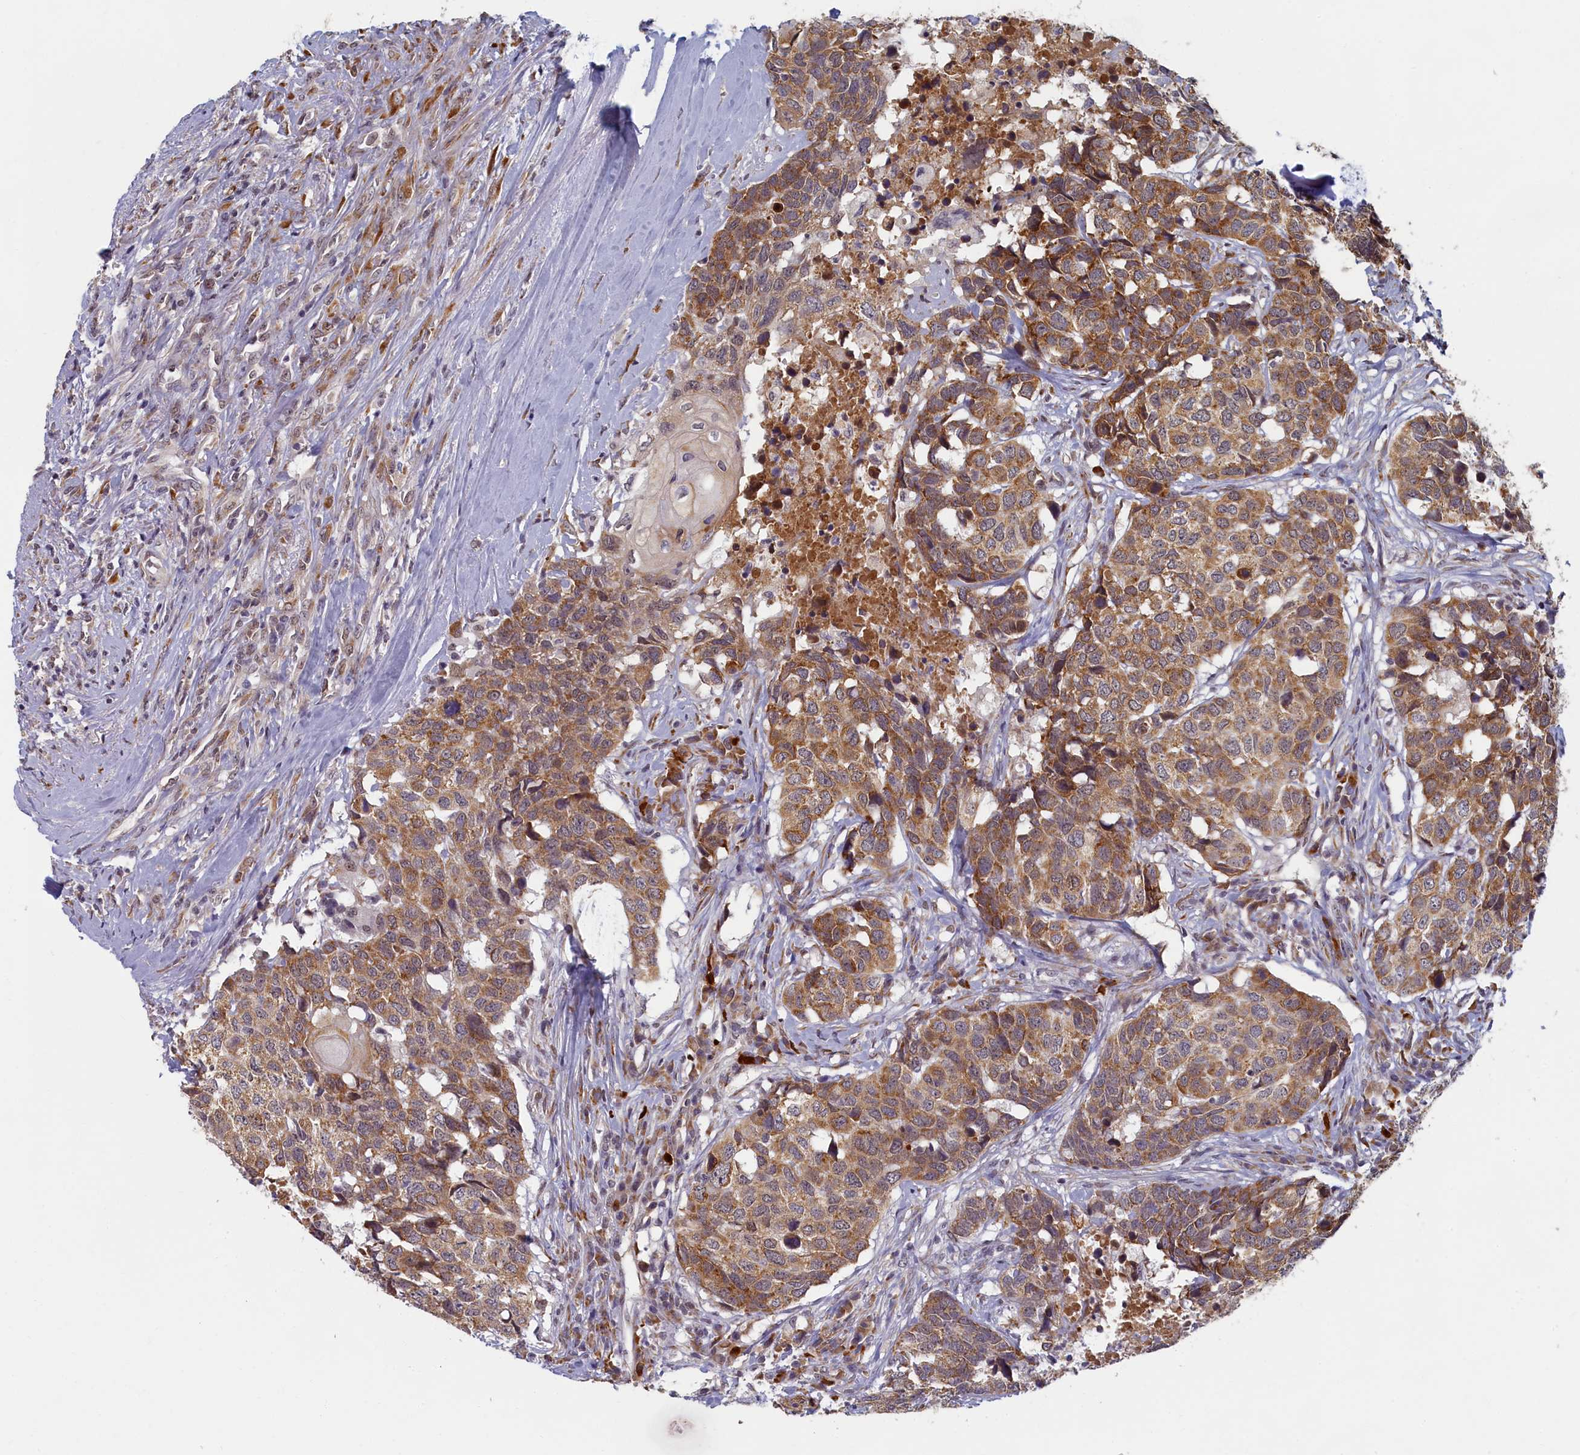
{"staining": {"intensity": "moderate", "quantity": ">75%", "location": "cytoplasmic/membranous"}, "tissue": "head and neck cancer", "cell_type": "Tumor cells", "image_type": "cancer", "snomed": [{"axis": "morphology", "description": "Squamous cell carcinoma, NOS"}, {"axis": "topography", "description": "Head-Neck"}], "caption": "There is medium levels of moderate cytoplasmic/membranous staining in tumor cells of head and neck squamous cell carcinoma, as demonstrated by immunohistochemical staining (brown color).", "gene": "DNAJC17", "patient": {"sex": "male", "age": 66}}